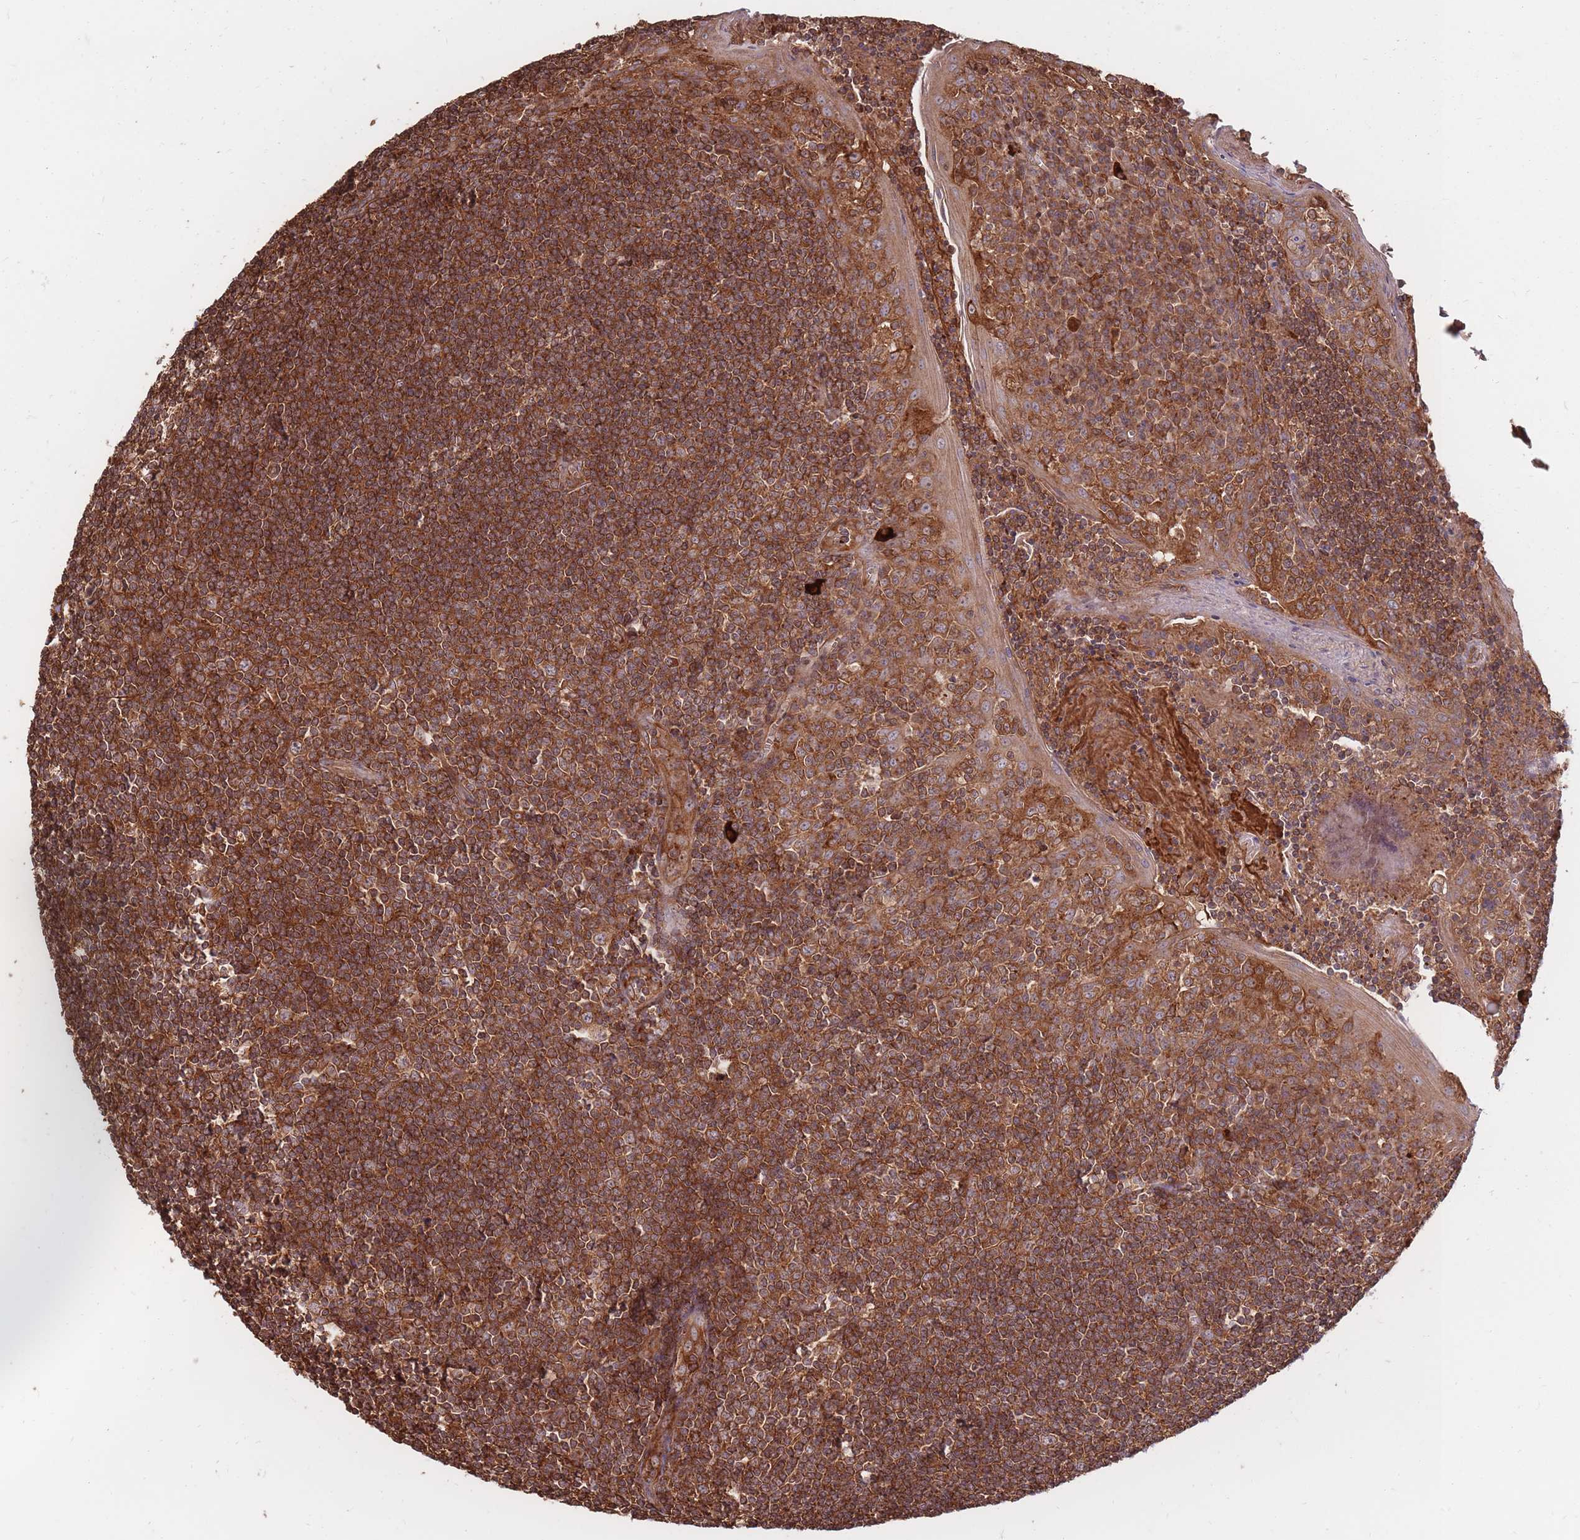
{"staining": {"intensity": "strong", "quantity": ">75%", "location": "cytoplasmic/membranous"}, "tissue": "tonsil", "cell_type": "Germinal center cells", "image_type": "normal", "snomed": [{"axis": "morphology", "description": "Normal tissue, NOS"}, {"axis": "topography", "description": "Tonsil"}], "caption": "About >75% of germinal center cells in unremarkable tonsil reveal strong cytoplasmic/membranous protein positivity as visualized by brown immunohistochemical staining.", "gene": "RASSF2", "patient": {"sex": "male", "age": 27}}